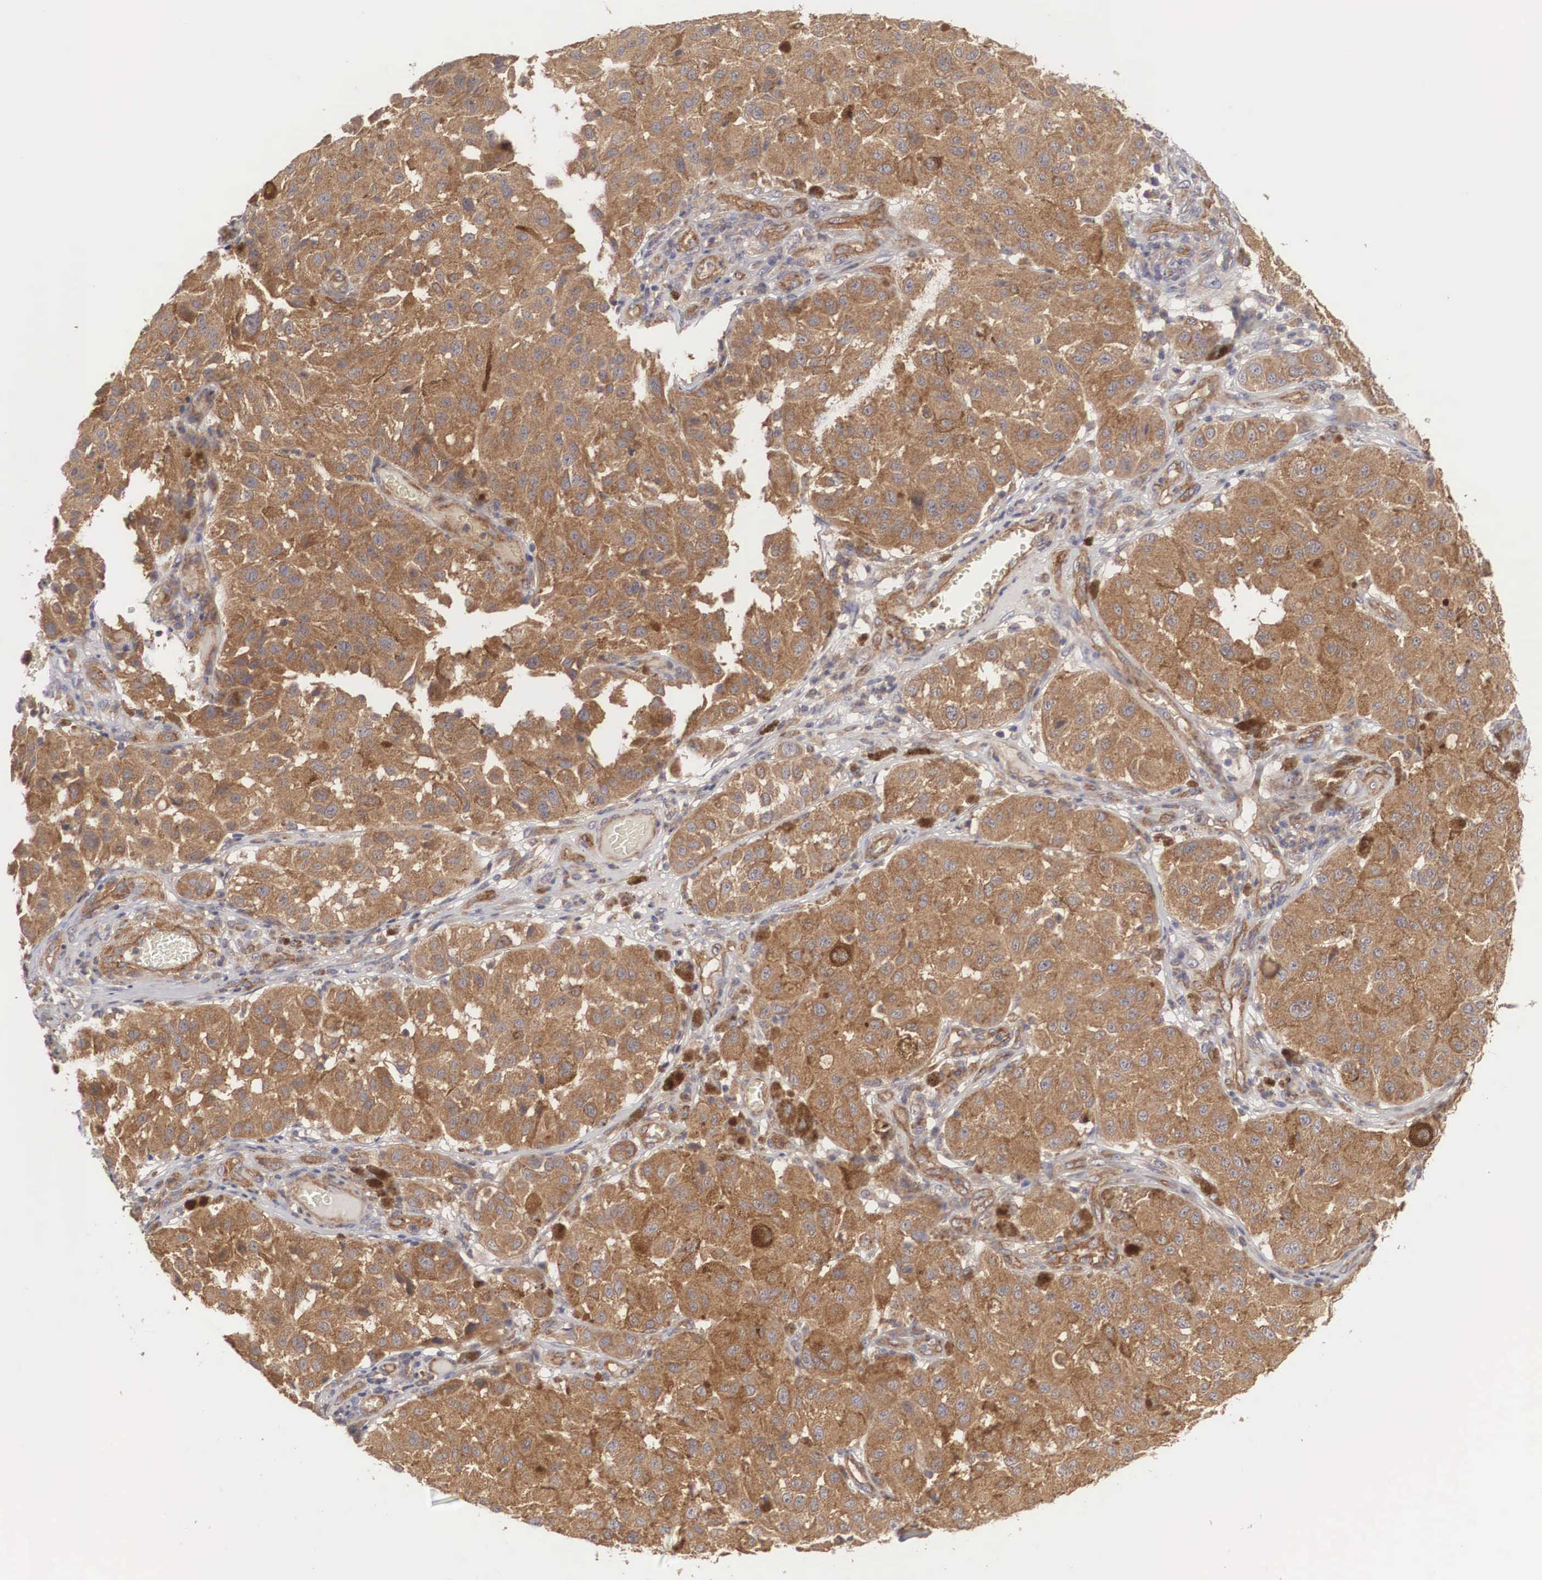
{"staining": {"intensity": "strong", "quantity": ">75%", "location": "cytoplasmic/membranous"}, "tissue": "melanoma", "cell_type": "Tumor cells", "image_type": "cancer", "snomed": [{"axis": "morphology", "description": "Malignant melanoma, NOS"}, {"axis": "topography", "description": "Skin"}], "caption": "High-power microscopy captured an IHC photomicrograph of malignant melanoma, revealing strong cytoplasmic/membranous positivity in about >75% of tumor cells.", "gene": "ARMCX4", "patient": {"sex": "female", "age": 64}}